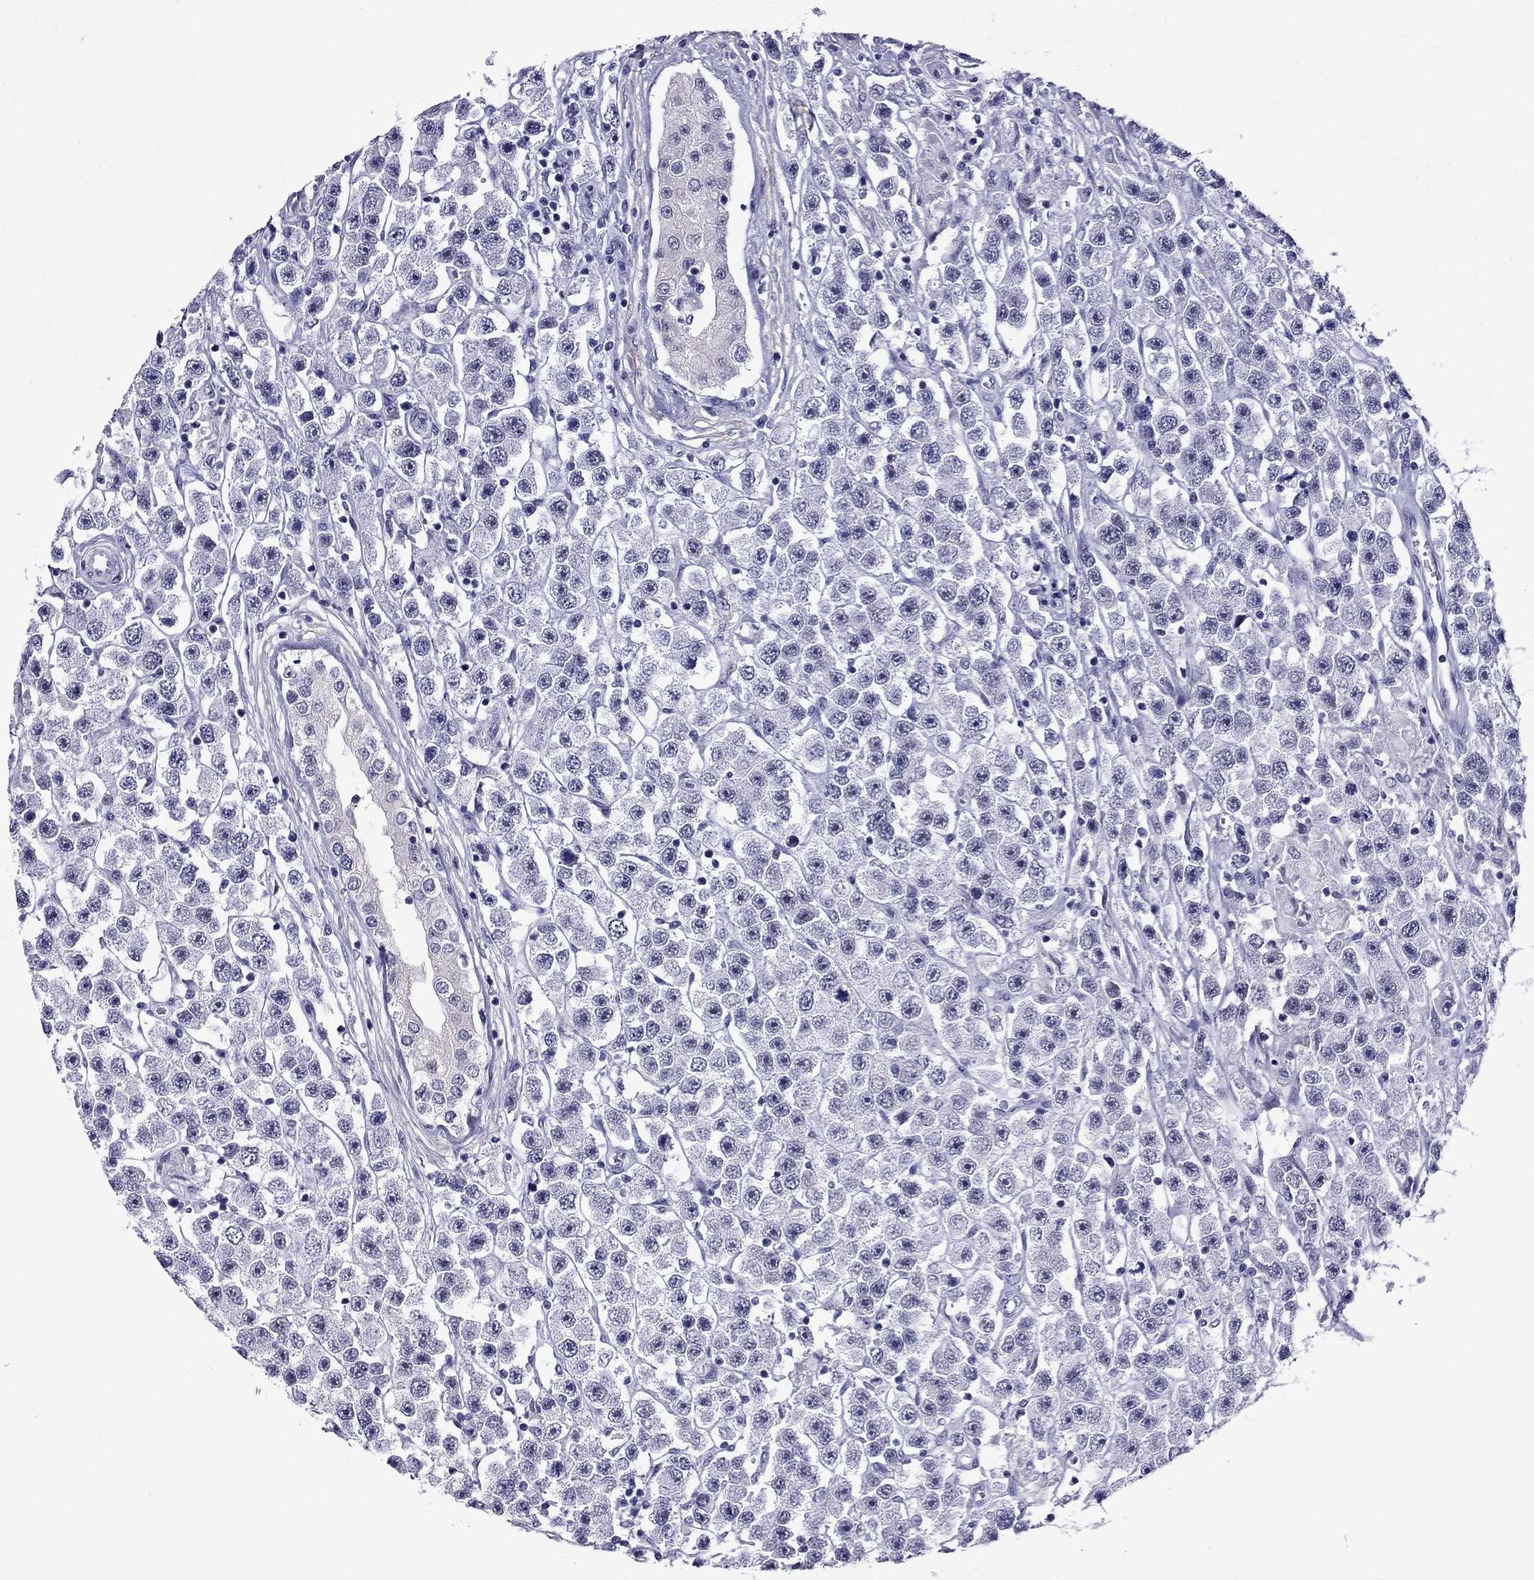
{"staining": {"intensity": "negative", "quantity": "none", "location": "none"}, "tissue": "testis cancer", "cell_type": "Tumor cells", "image_type": "cancer", "snomed": [{"axis": "morphology", "description": "Seminoma, NOS"}, {"axis": "topography", "description": "Testis"}], "caption": "The photomicrograph exhibits no significant positivity in tumor cells of testis cancer (seminoma).", "gene": "MYLK3", "patient": {"sex": "male", "age": 45}}